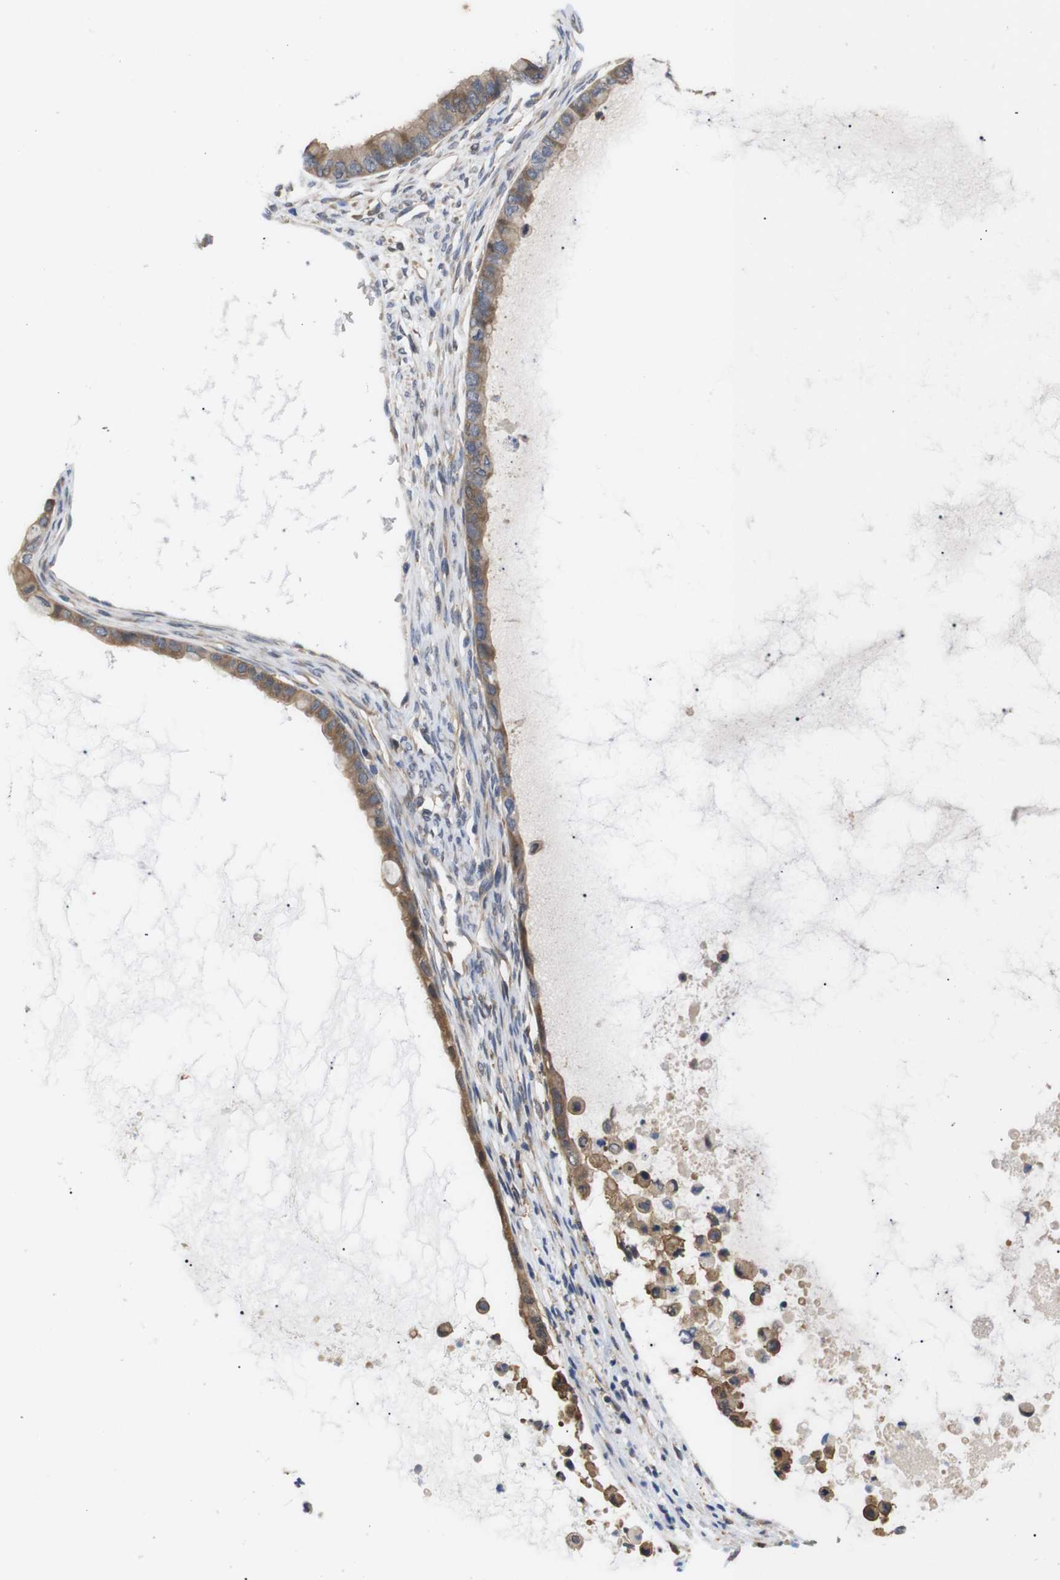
{"staining": {"intensity": "moderate", "quantity": "25%-75%", "location": "cytoplasmic/membranous"}, "tissue": "ovarian cancer", "cell_type": "Tumor cells", "image_type": "cancer", "snomed": [{"axis": "morphology", "description": "Cystadenocarcinoma, mucinous, NOS"}, {"axis": "topography", "description": "Ovary"}], "caption": "Protein expression analysis of human ovarian cancer (mucinous cystadenocarcinoma) reveals moderate cytoplasmic/membranous expression in approximately 25%-75% of tumor cells.", "gene": "DDR1", "patient": {"sex": "female", "age": 80}}